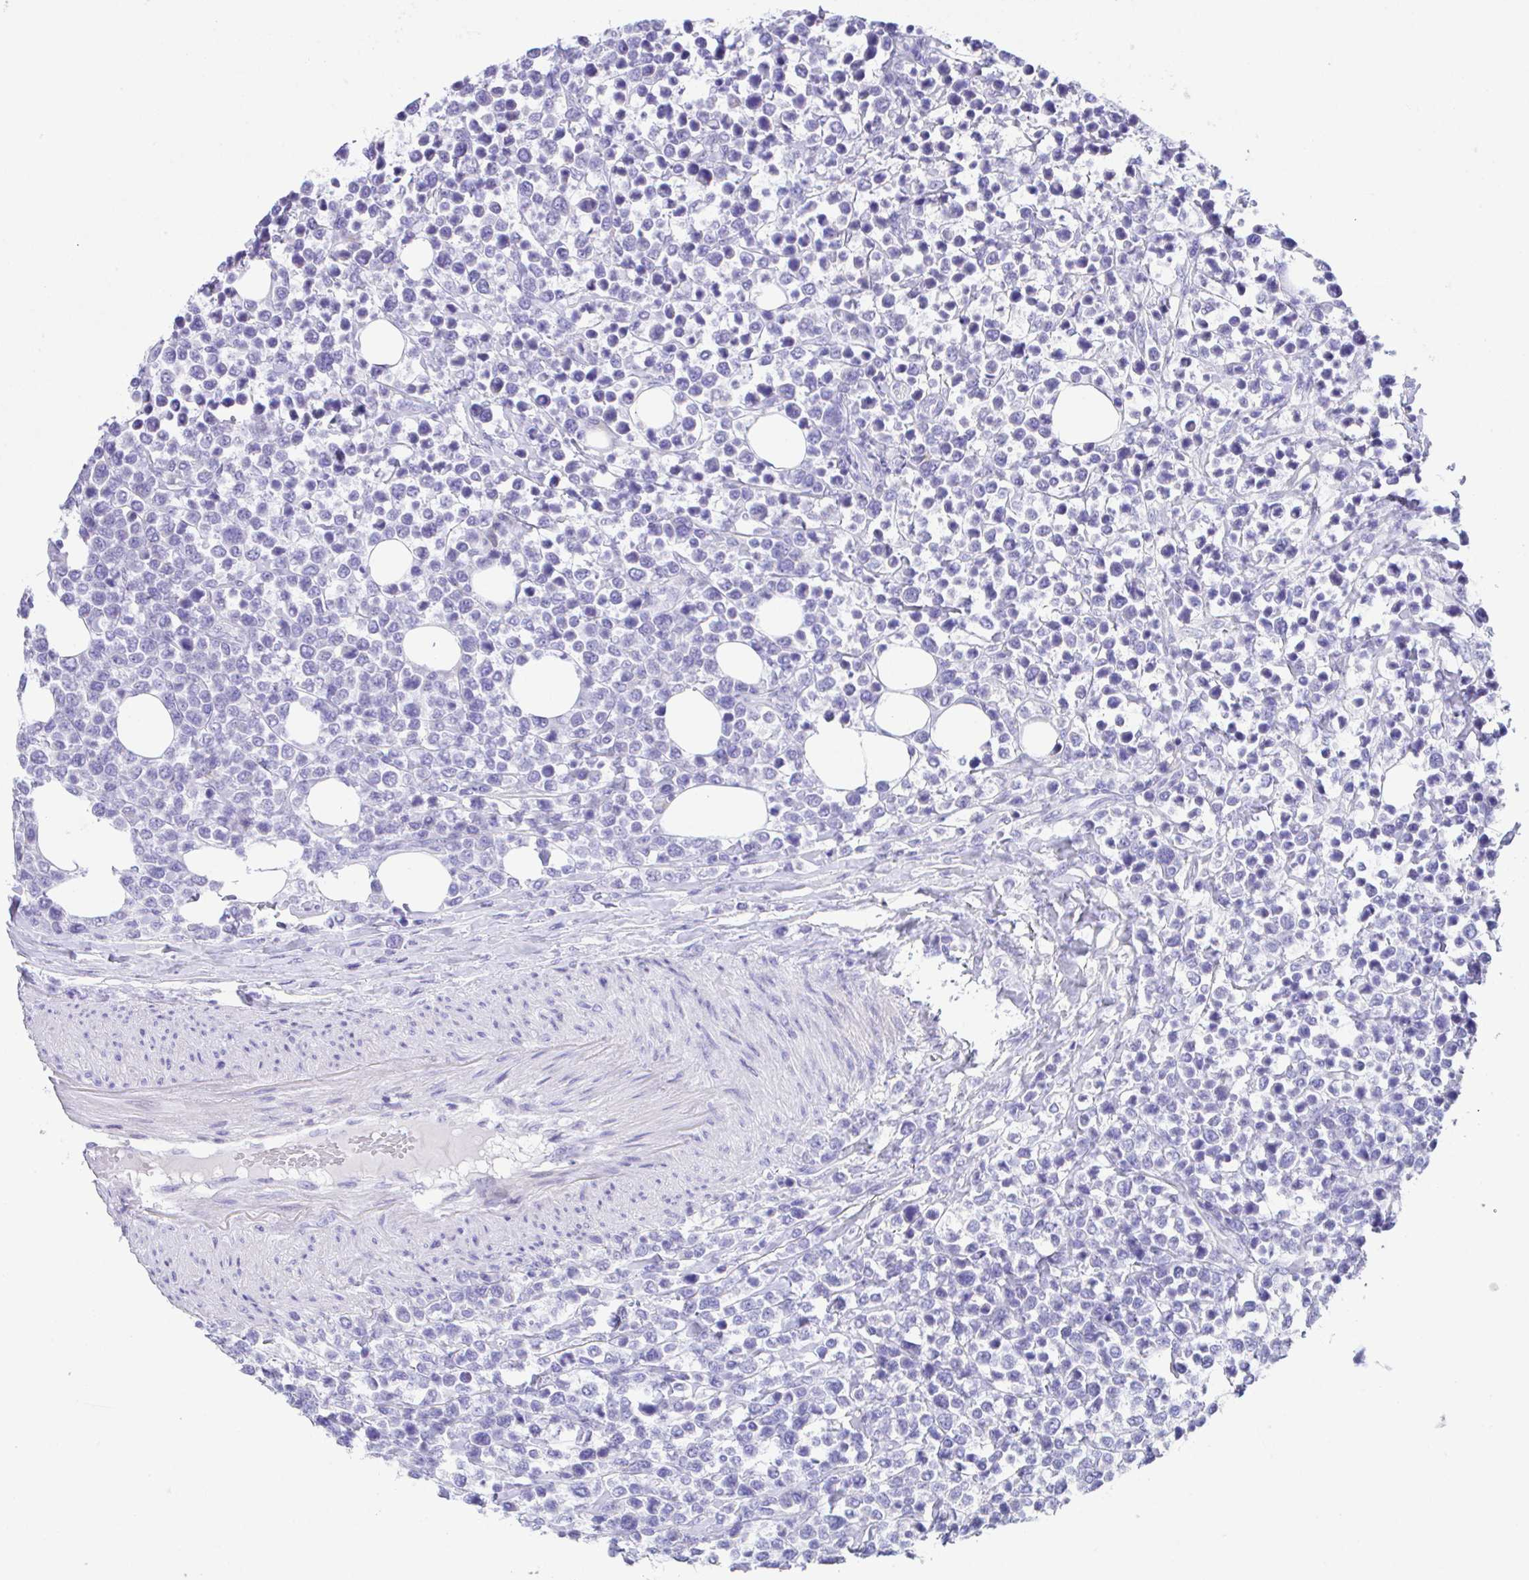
{"staining": {"intensity": "negative", "quantity": "none", "location": "none"}, "tissue": "lymphoma", "cell_type": "Tumor cells", "image_type": "cancer", "snomed": [{"axis": "morphology", "description": "Malignant lymphoma, non-Hodgkin's type, Low grade"}, {"axis": "topography", "description": "Lymph node"}], "caption": "This is a image of immunohistochemistry staining of lymphoma, which shows no staining in tumor cells.", "gene": "SLC16A6", "patient": {"sex": "male", "age": 60}}